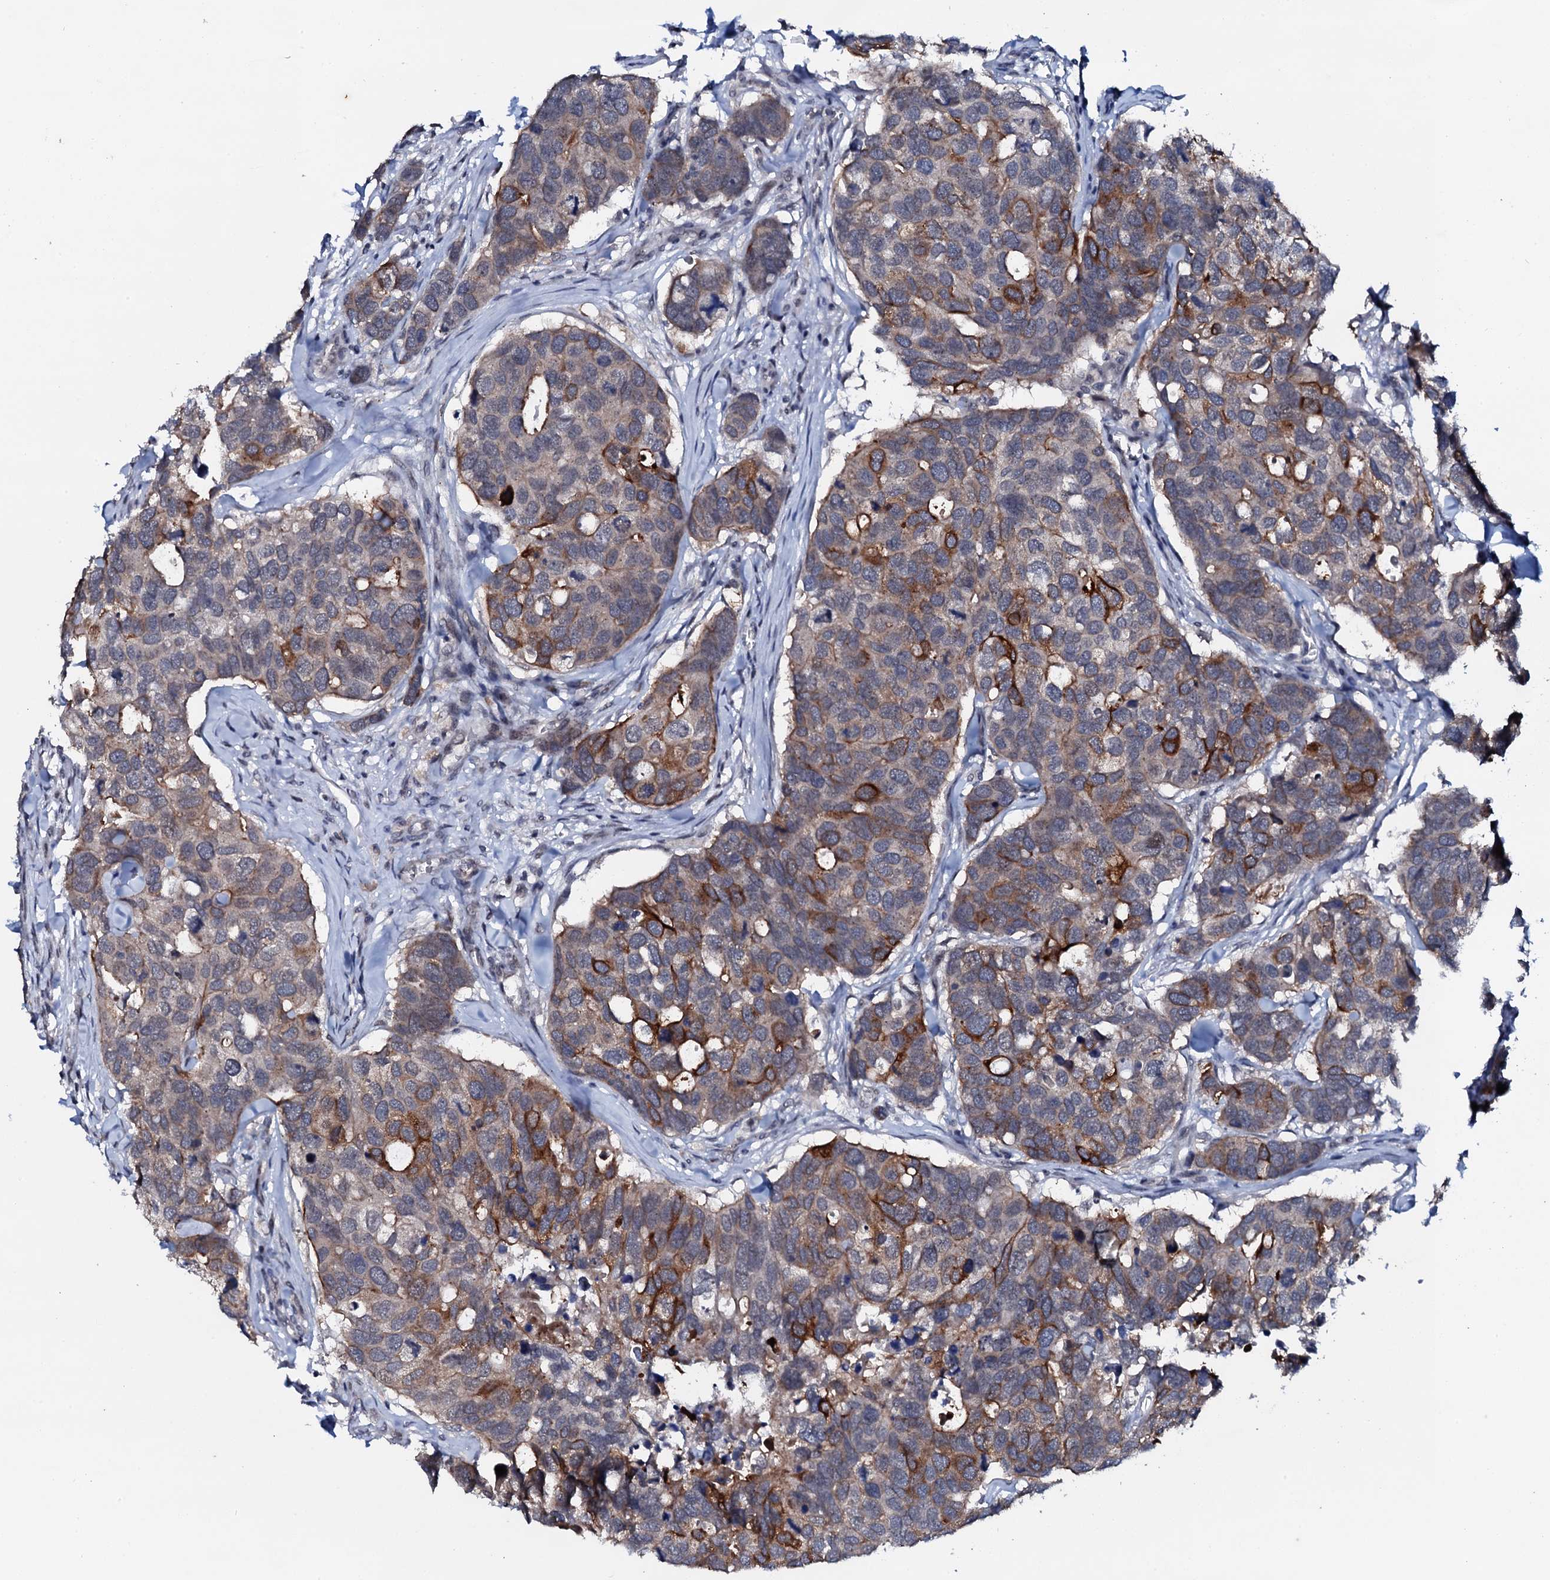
{"staining": {"intensity": "moderate", "quantity": "<25%", "location": "cytoplasmic/membranous"}, "tissue": "breast cancer", "cell_type": "Tumor cells", "image_type": "cancer", "snomed": [{"axis": "morphology", "description": "Duct carcinoma"}, {"axis": "topography", "description": "Breast"}], "caption": "Approximately <25% of tumor cells in human breast cancer demonstrate moderate cytoplasmic/membranous protein staining as visualized by brown immunohistochemical staining.", "gene": "SNTA1", "patient": {"sex": "female", "age": 83}}